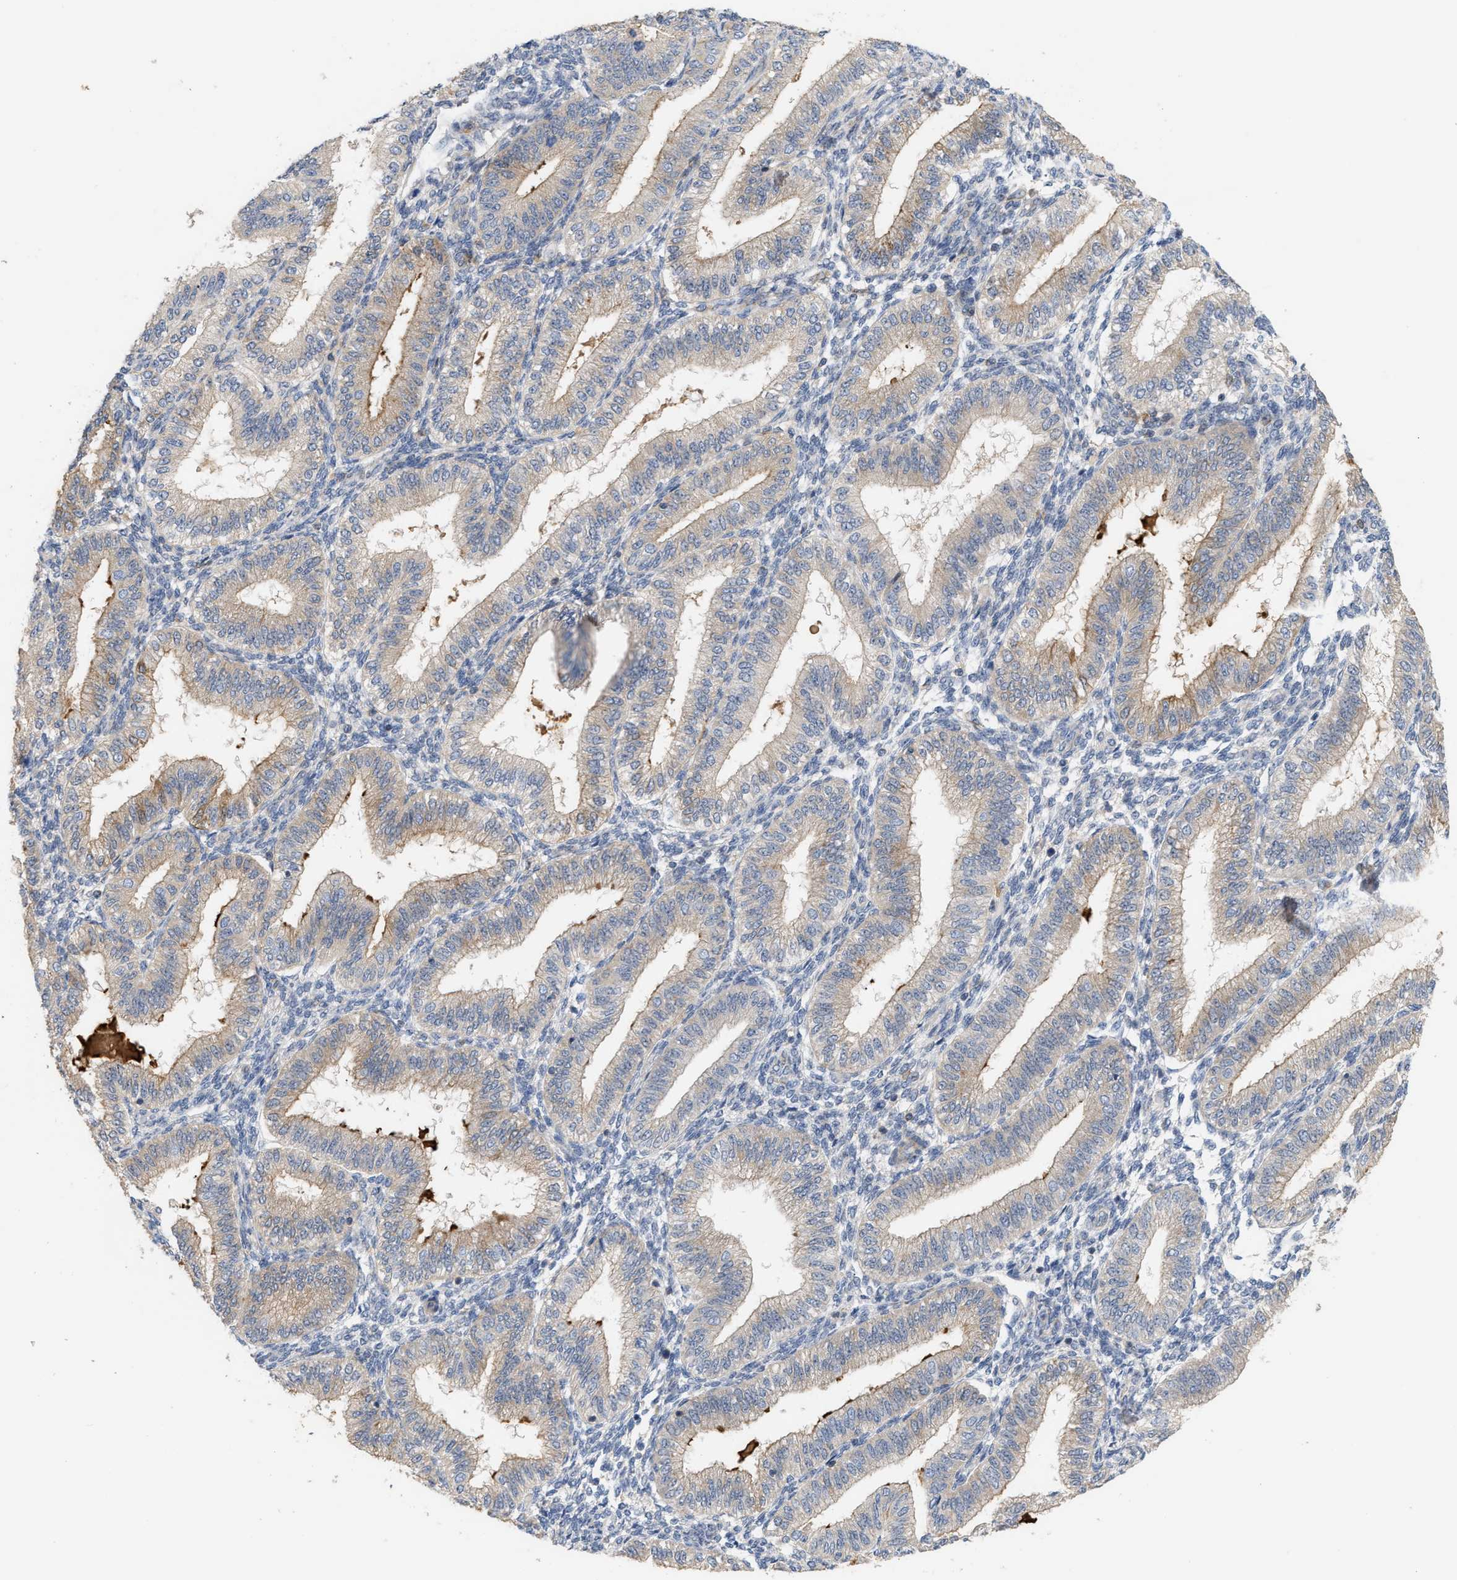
{"staining": {"intensity": "negative", "quantity": "none", "location": "none"}, "tissue": "endometrium", "cell_type": "Cells in endometrial stroma", "image_type": "normal", "snomed": [{"axis": "morphology", "description": "Normal tissue, NOS"}, {"axis": "topography", "description": "Endometrium"}], "caption": "This is a photomicrograph of immunohistochemistry (IHC) staining of benign endometrium, which shows no positivity in cells in endometrial stroma.", "gene": "DBNL", "patient": {"sex": "female", "age": 39}}